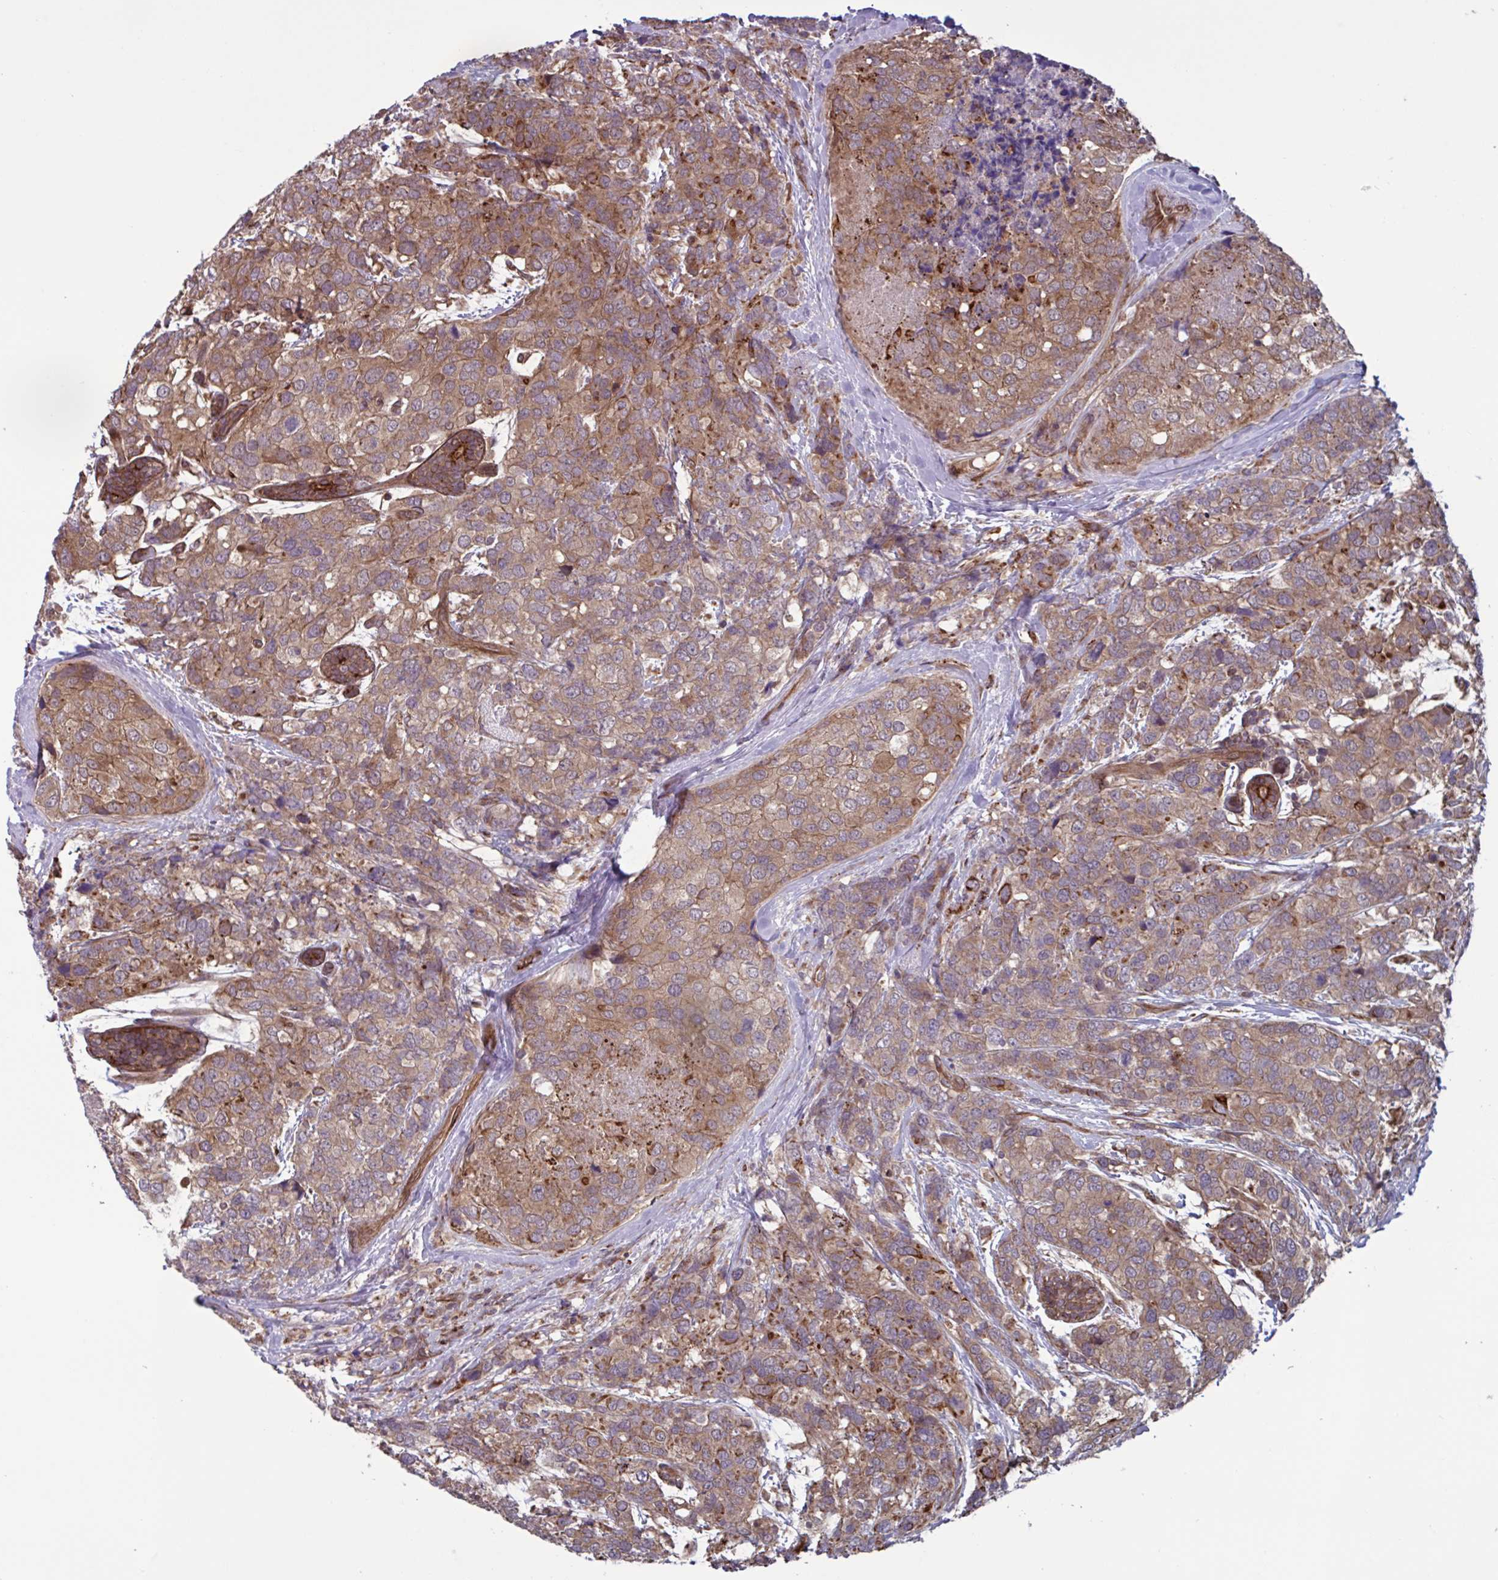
{"staining": {"intensity": "moderate", "quantity": ">75%", "location": "cytoplasmic/membranous"}, "tissue": "breast cancer", "cell_type": "Tumor cells", "image_type": "cancer", "snomed": [{"axis": "morphology", "description": "Lobular carcinoma"}, {"axis": "topography", "description": "Breast"}], "caption": "Protein analysis of lobular carcinoma (breast) tissue exhibits moderate cytoplasmic/membranous staining in about >75% of tumor cells.", "gene": "GLTP", "patient": {"sex": "female", "age": 59}}